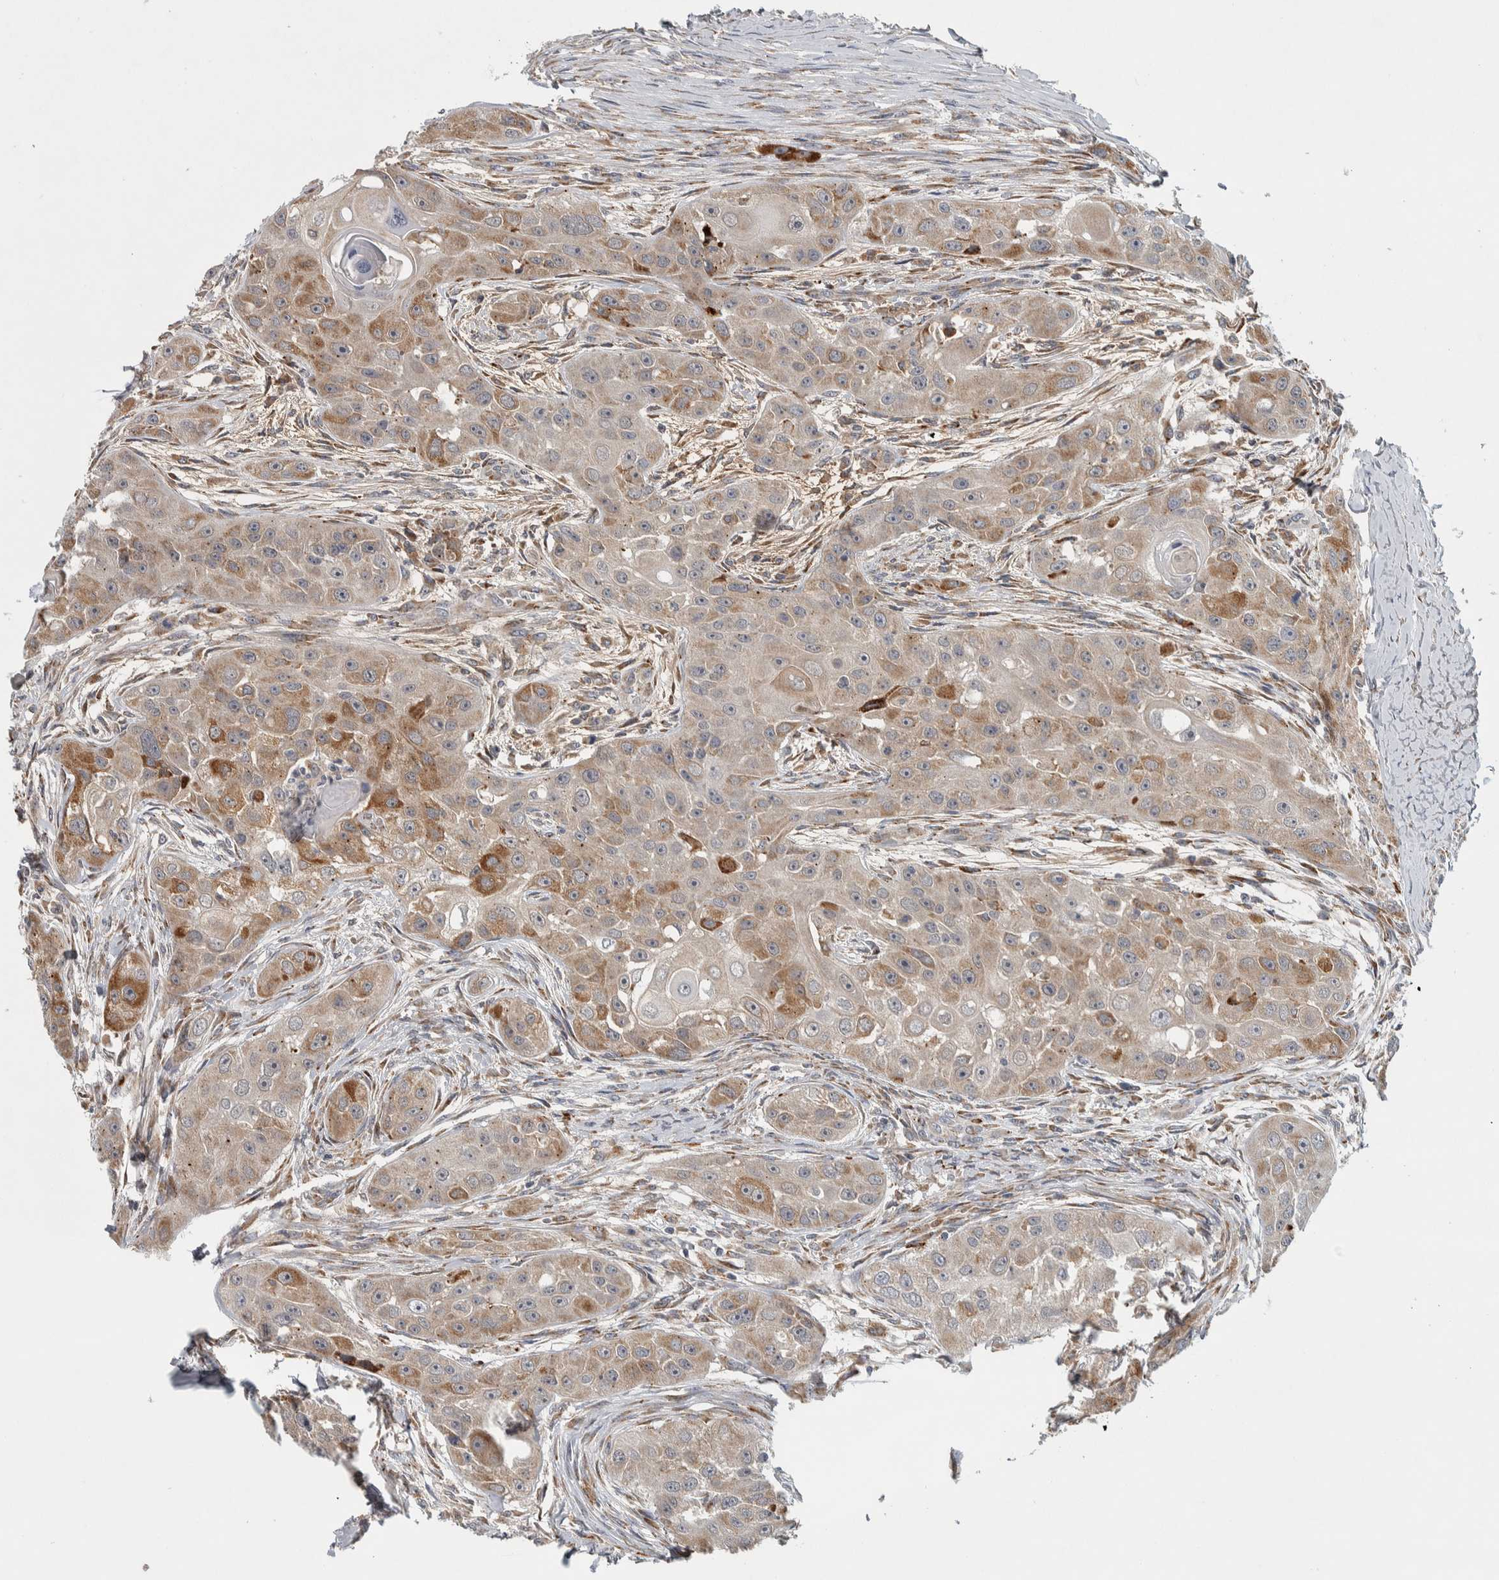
{"staining": {"intensity": "moderate", "quantity": "<25%", "location": "cytoplasmic/membranous"}, "tissue": "head and neck cancer", "cell_type": "Tumor cells", "image_type": "cancer", "snomed": [{"axis": "morphology", "description": "Normal tissue, NOS"}, {"axis": "morphology", "description": "Squamous cell carcinoma, NOS"}, {"axis": "topography", "description": "Skeletal muscle"}, {"axis": "topography", "description": "Head-Neck"}], "caption": "Immunohistochemistry photomicrograph of head and neck cancer (squamous cell carcinoma) stained for a protein (brown), which reveals low levels of moderate cytoplasmic/membranous positivity in approximately <25% of tumor cells.", "gene": "ADPRM", "patient": {"sex": "male", "age": 51}}